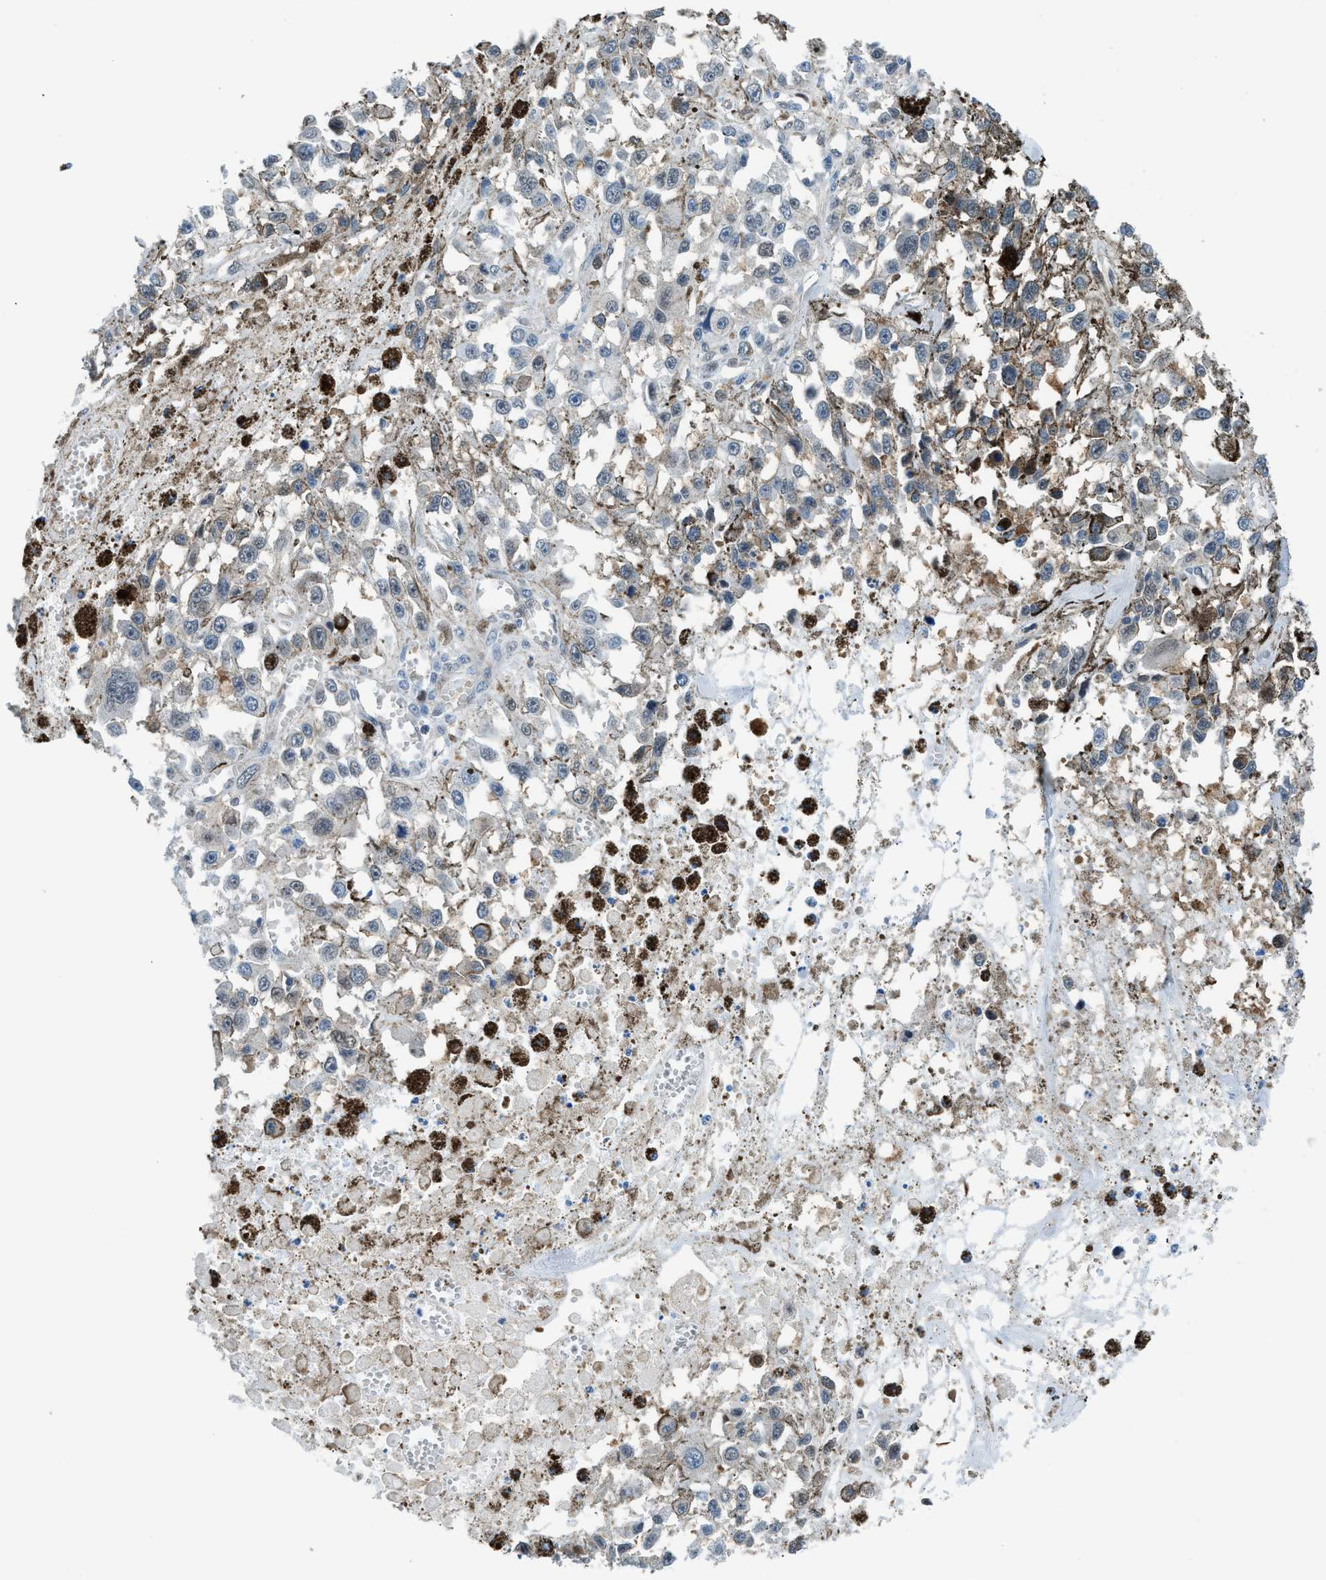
{"staining": {"intensity": "weak", "quantity": "25%-75%", "location": "cytoplasmic/membranous"}, "tissue": "melanoma", "cell_type": "Tumor cells", "image_type": "cancer", "snomed": [{"axis": "morphology", "description": "Malignant melanoma, Metastatic site"}, {"axis": "topography", "description": "Lymph node"}], "caption": "IHC image of neoplastic tissue: human malignant melanoma (metastatic site) stained using immunohistochemistry demonstrates low levels of weak protein expression localized specifically in the cytoplasmic/membranous of tumor cells, appearing as a cytoplasmic/membranous brown color.", "gene": "YWHAE", "patient": {"sex": "male", "age": 59}}